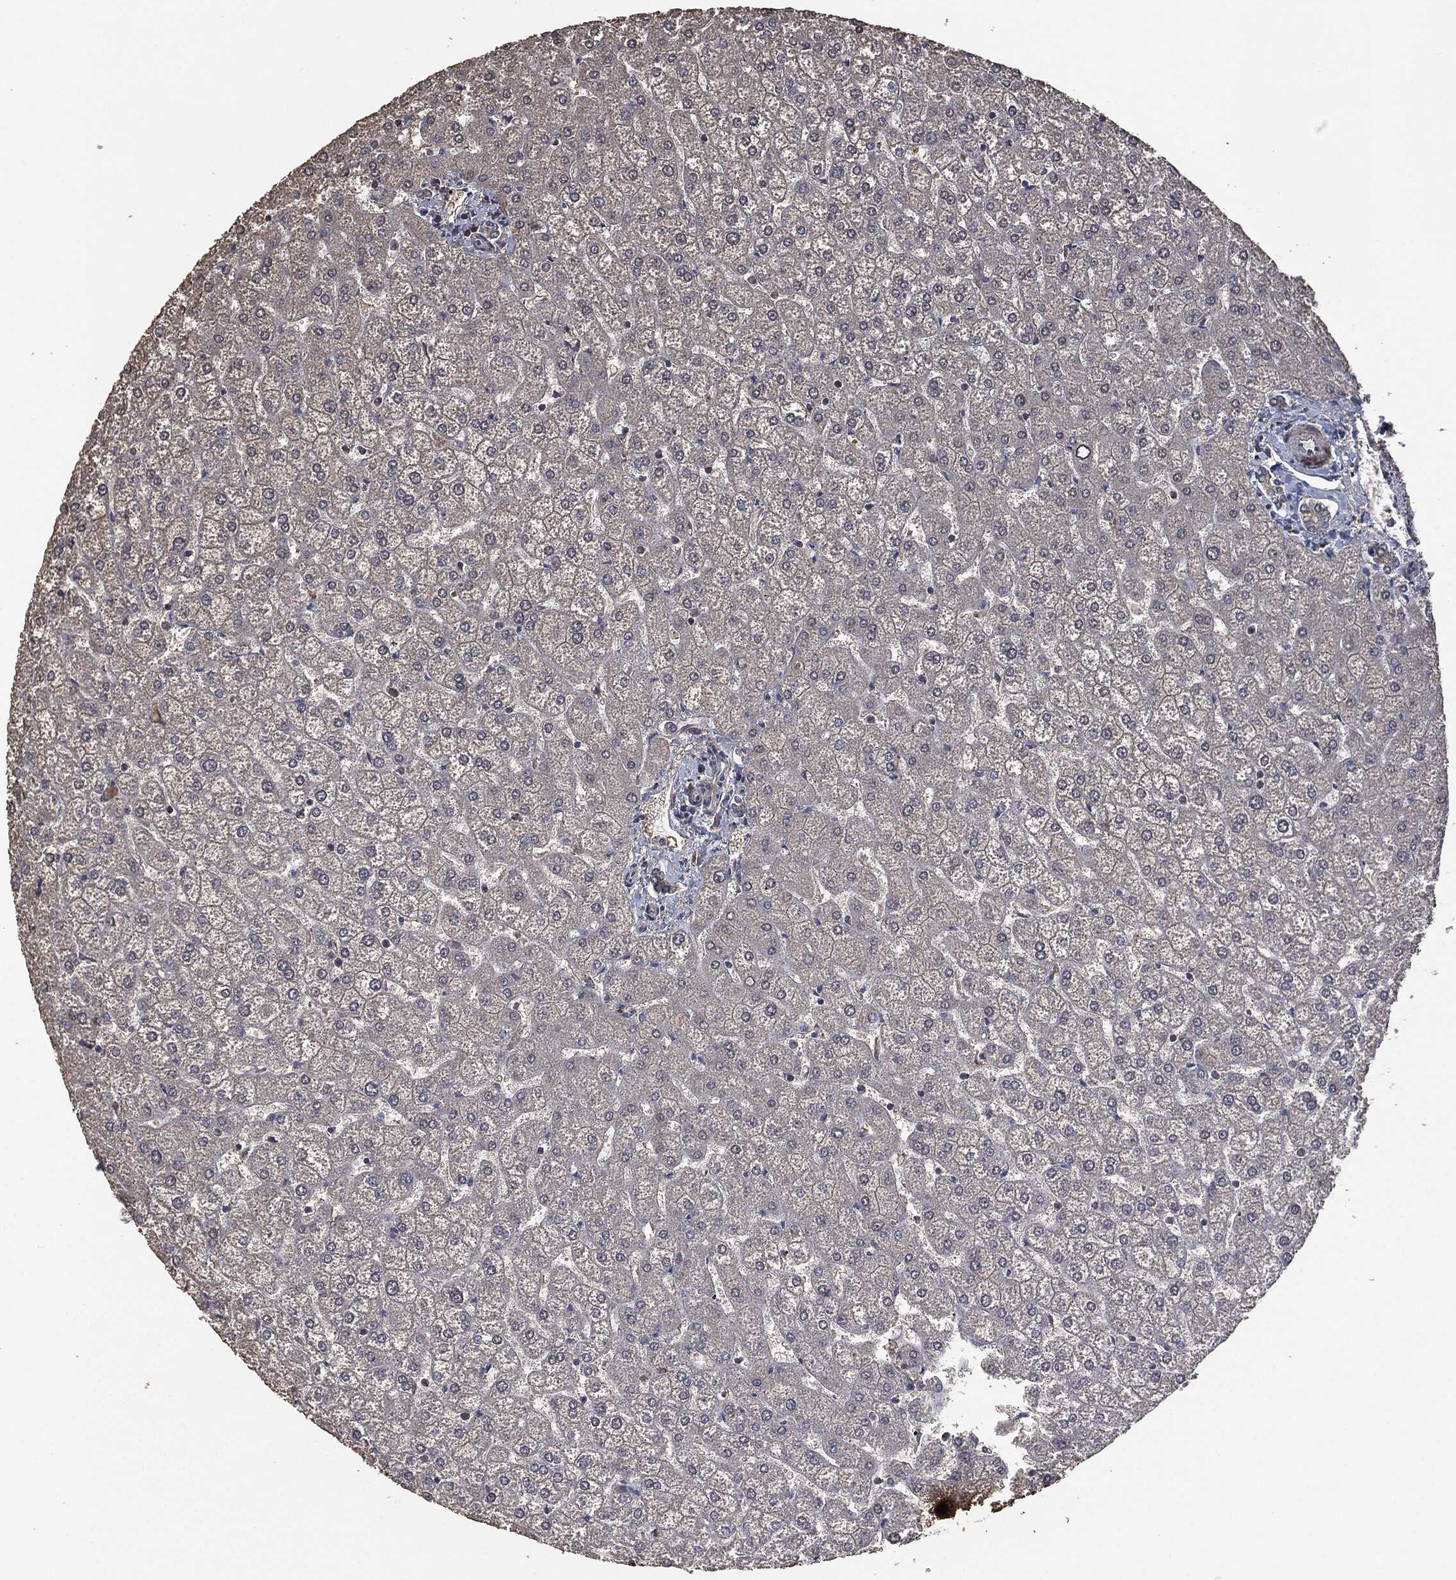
{"staining": {"intensity": "negative", "quantity": "none", "location": "none"}, "tissue": "liver", "cell_type": "Cholangiocytes", "image_type": "normal", "snomed": [{"axis": "morphology", "description": "Normal tissue, NOS"}, {"axis": "topography", "description": "Liver"}], "caption": "There is no significant expression in cholangiocytes of liver.", "gene": "MSLN", "patient": {"sex": "female", "age": 32}}